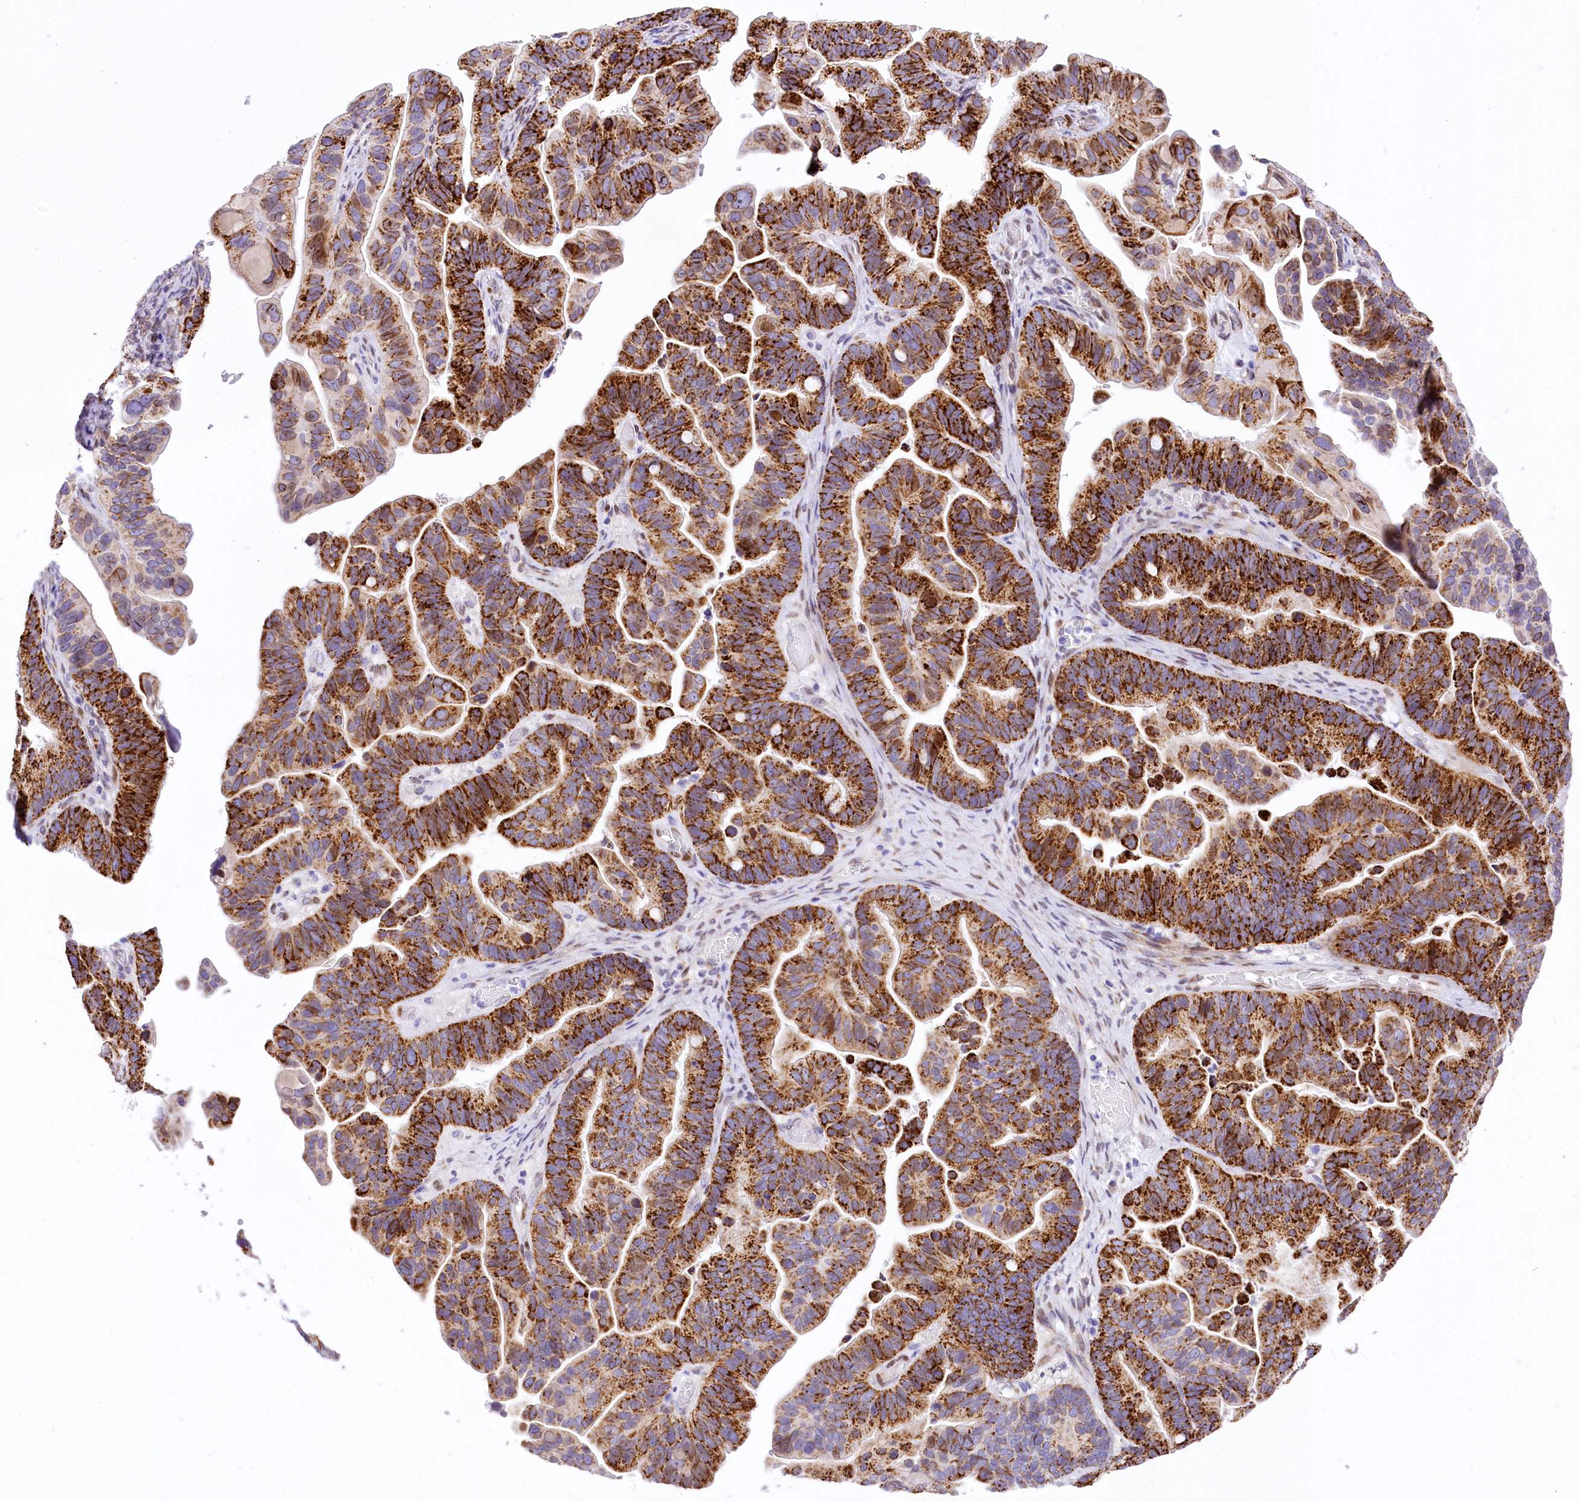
{"staining": {"intensity": "strong", "quantity": ">75%", "location": "cytoplasmic/membranous"}, "tissue": "ovarian cancer", "cell_type": "Tumor cells", "image_type": "cancer", "snomed": [{"axis": "morphology", "description": "Cystadenocarcinoma, serous, NOS"}, {"axis": "topography", "description": "Ovary"}], "caption": "This micrograph demonstrates ovarian cancer stained with immunohistochemistry to label a protein in brown. The cytoplasmic/membranous of tumor cells show strong positivity for the protein. Nuclei are counter-stained blue.", "gene": "PPIP5K2", "patient": {"sex": "female", "age": 56}}